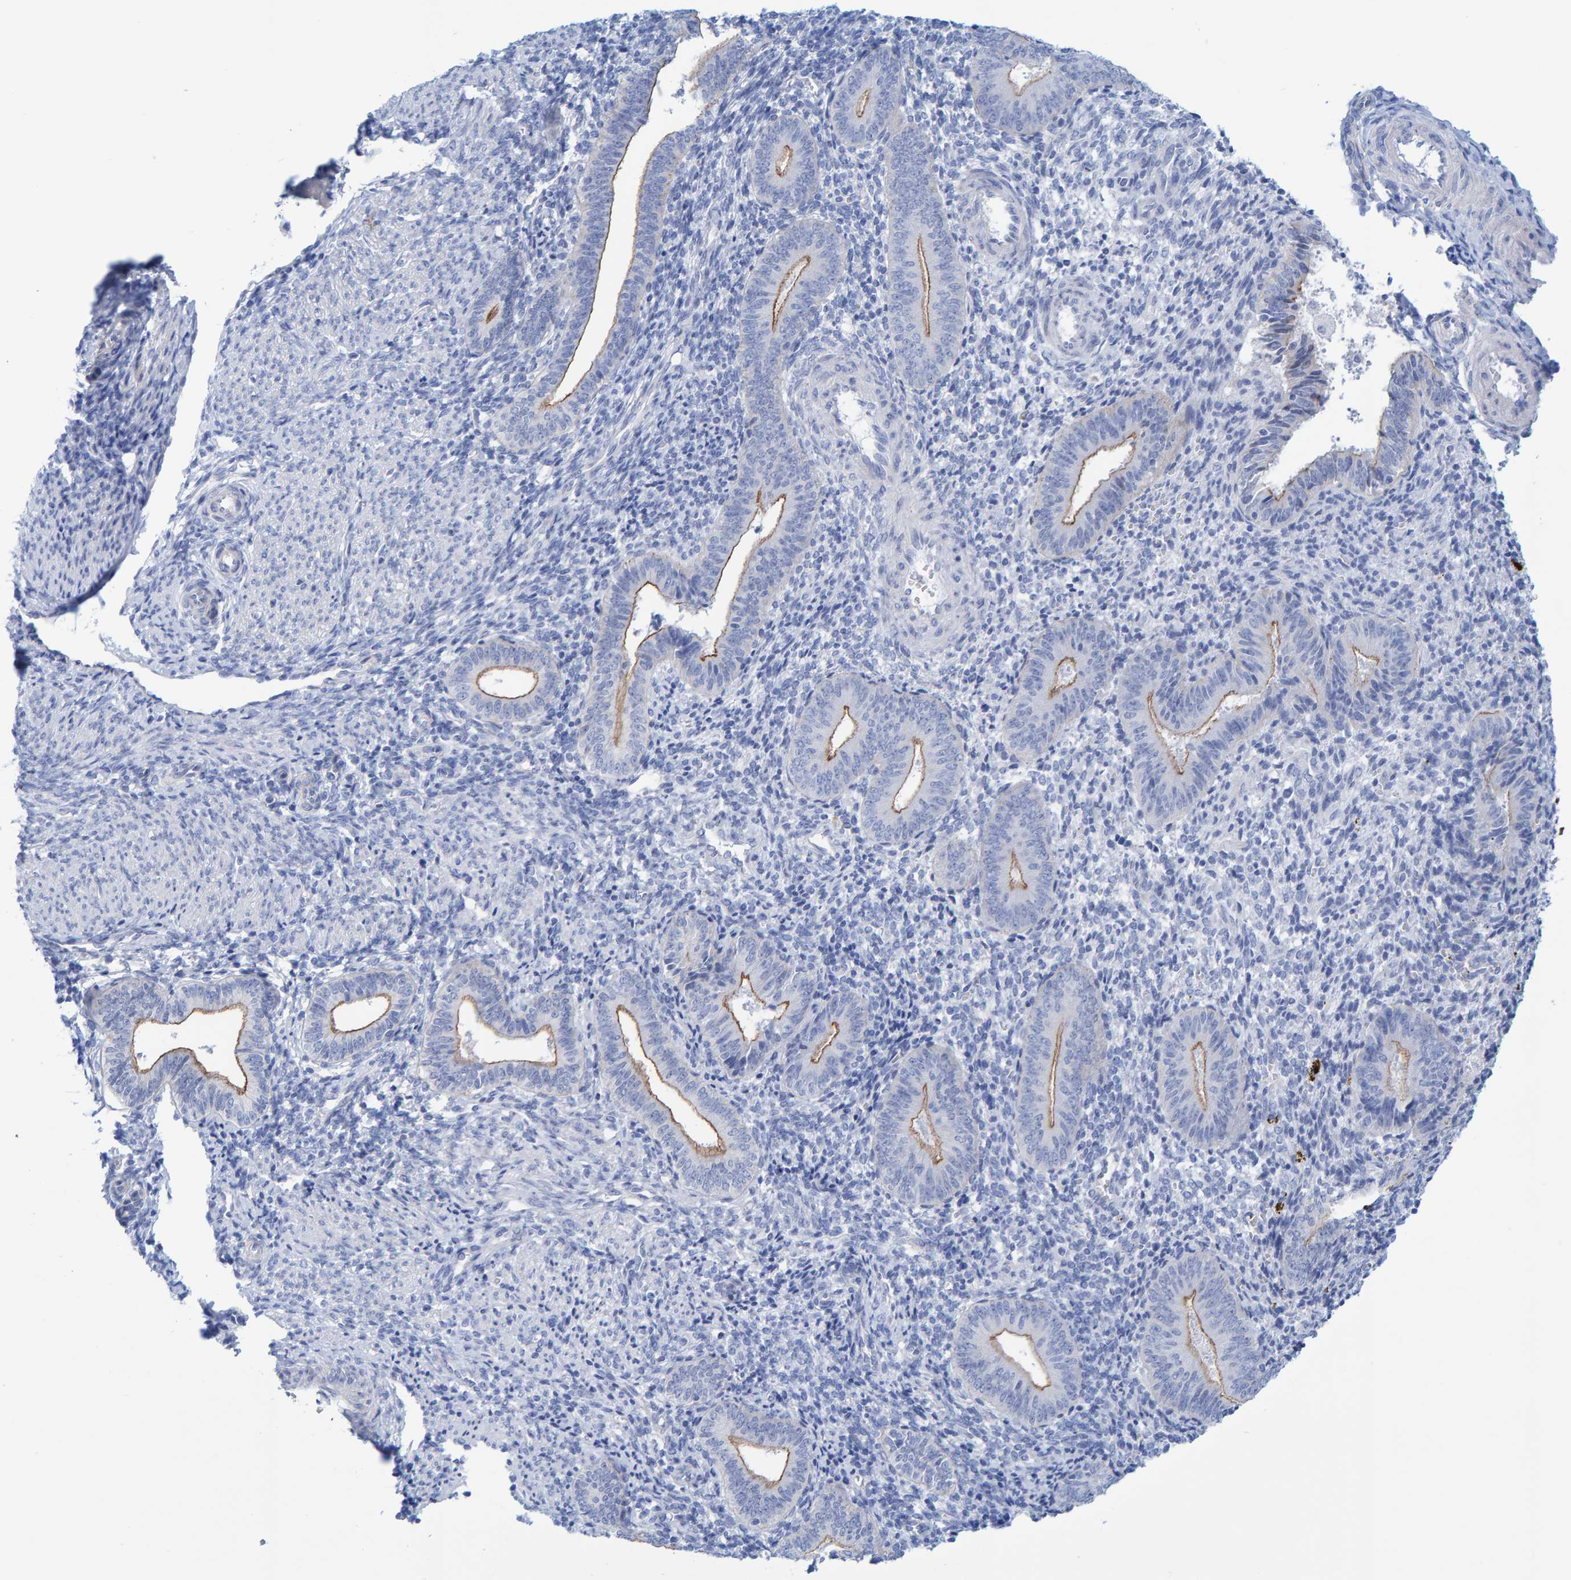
{"staining": {"intensity": "negative", "quantity": "none", "location": "none"}, "tissue": "endometrium", "cell_type": "Cells in endometrial stroma", "image_type": "normal", "snomed": [{"axis": "morphology", "description": "Normal tissue, NOS"}, {"axis": "topography", "description": "Uterus"}, {"axis": "topography", "description": "Endometrium"}], "caption": "IHC photomicrograph of unremarkable endometrium: human endometrium stained with DAB reveals no significant protein staining in cells in endometrial stroma.", "gene": "JAKMIP3", "patient": {"sex": "female", "age": 33}}